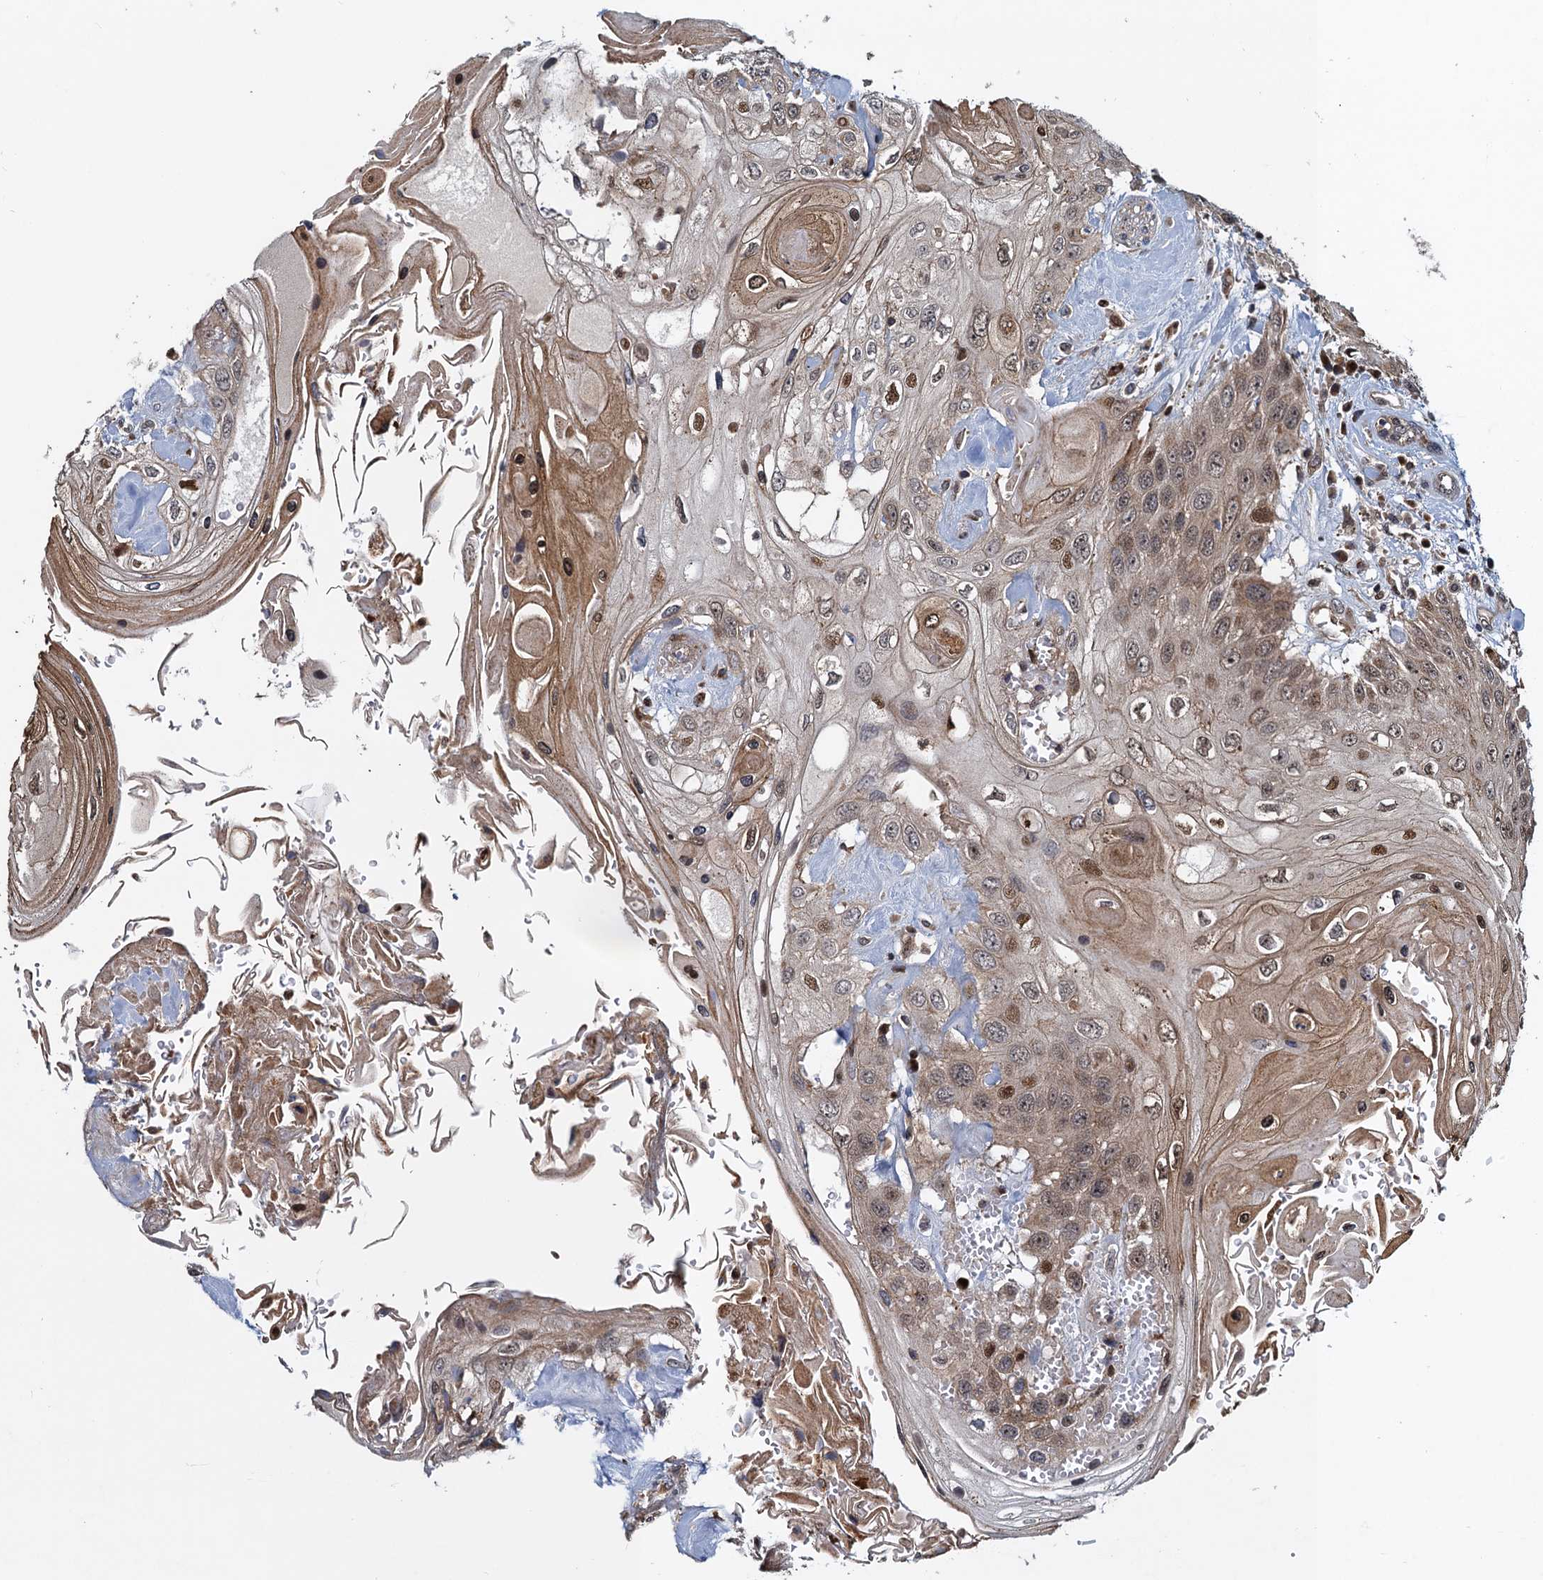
{"staining": {"intensity": "moderate", "quantity": "25%-75%", "location": "cytoplasmic/membranous,nuclear"}, "tissue": "head and neck cancer", "cell_type": "Tumor cells", "image_type": "cancer", "snomed": [{"axis": "morphology", "description": "Squamous cell carcinoma, NOS"}, {"axis": "topography", "description": "Head-Neck"}], "caption": "The photomicrograph demonstrates immunohistochemical staining of head and neck cancer (squamous cell carcinoma). There is moderate cytoplasmic/membranous and nuclear expression is present in approximately 25%-75% of tumor cells.", "gene": "ATOSA", "patient": {"sex": "female", "age": 43}}